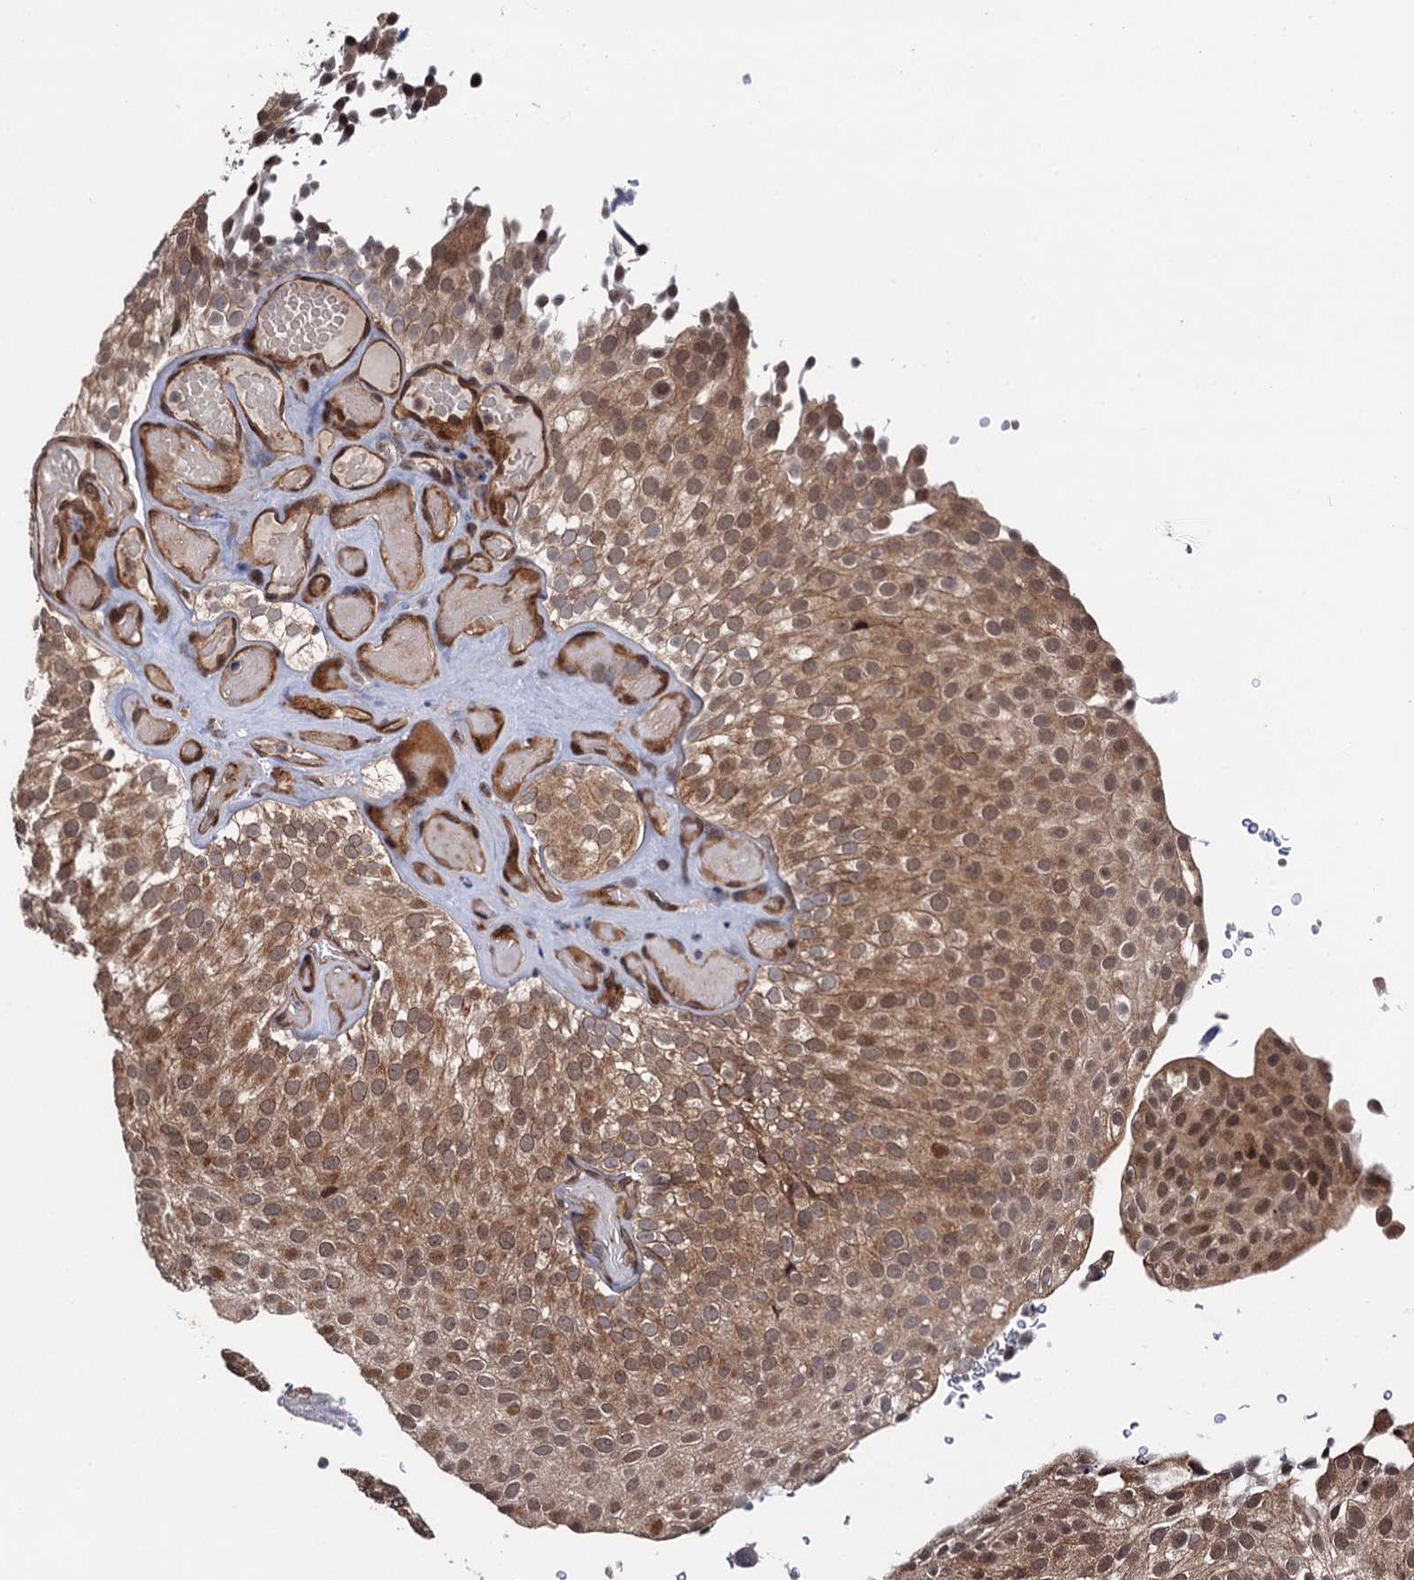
{"staining": {"intensity": "moderate", "quantity": ">75%", "location": "cytoplasmic/membranous,nuclear"}, "tissue": "urothelial cancer", "cell_type": "Tumor cells", "image_type": "cancer", "snomed": [{"axis": "morphology", "description": "Urothelial carcinoma, Low grade"}, {"axis": "topography", "description": "Urinary bladder"}], "caption": "IHC (DAB (3,3'-diaminobenzidine)) staining of human urothelial cancer demonstrates moderate cytoplasmic/membranous and nuclear protein positivity in approximately >75% of tumor cells.", "gene": "CDC23", "patient": {"sex": "male", "age": 78}}